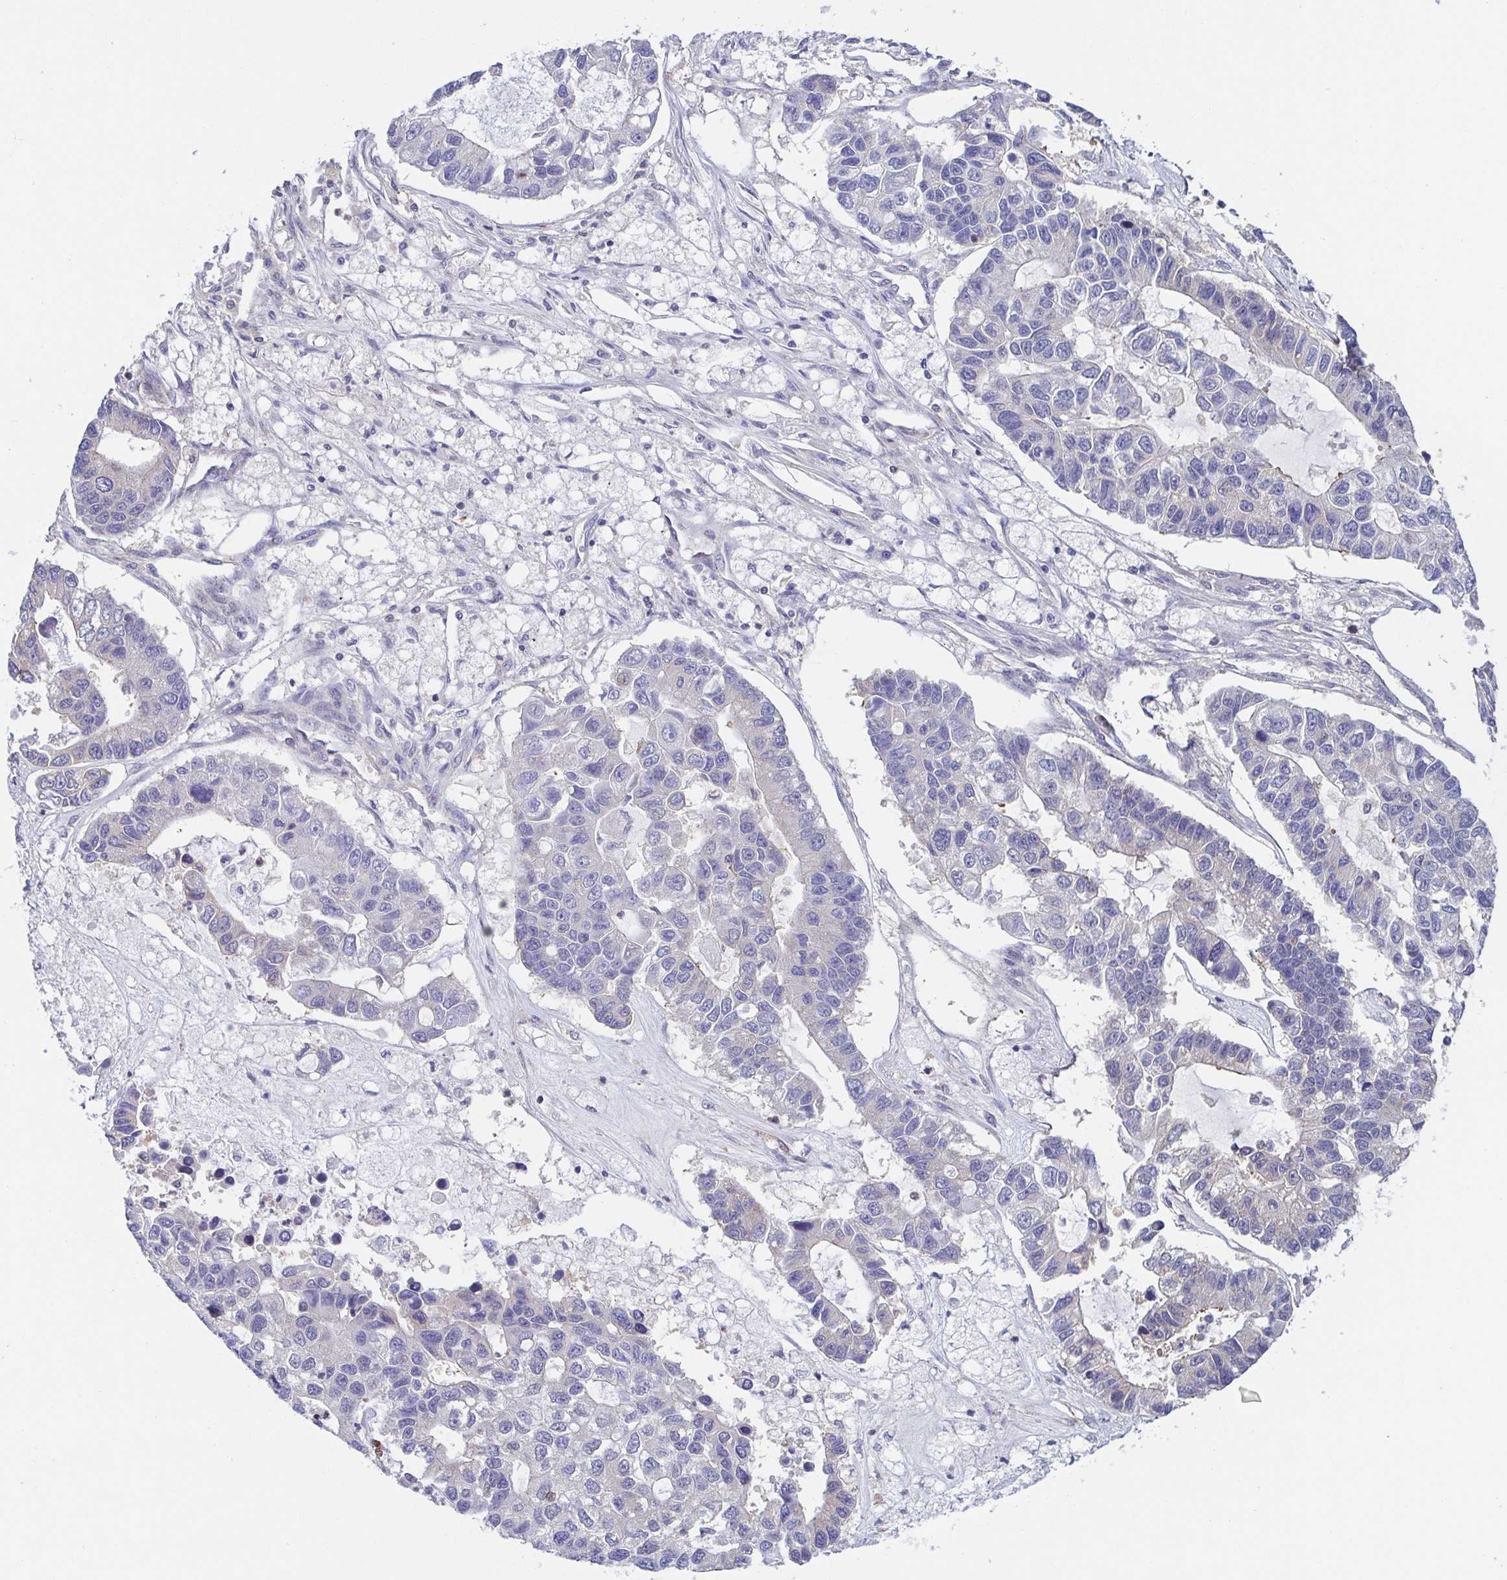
{"staining": {"intensity": "negative", "quantity": "none", "location": "none"}, "tissue": "lung cancer", "cell_type": "Tumor cells", "image_type": "cancer", "snomed": [{"axis": "morphology", "description": "Adenocarcinoma, NOS"}, {"axis": "topography", "description": "Bronchus"}, {"axis": "topography", "description": "Lung"}], "caption": "Immunohistochemistry image of human lung cancer (adenocarcinoma) stained for a protein (brown), which demonstrates no expression in tumor cells.", "gene": "PREPL", "patient": {"sex": "female", "age": 51}}